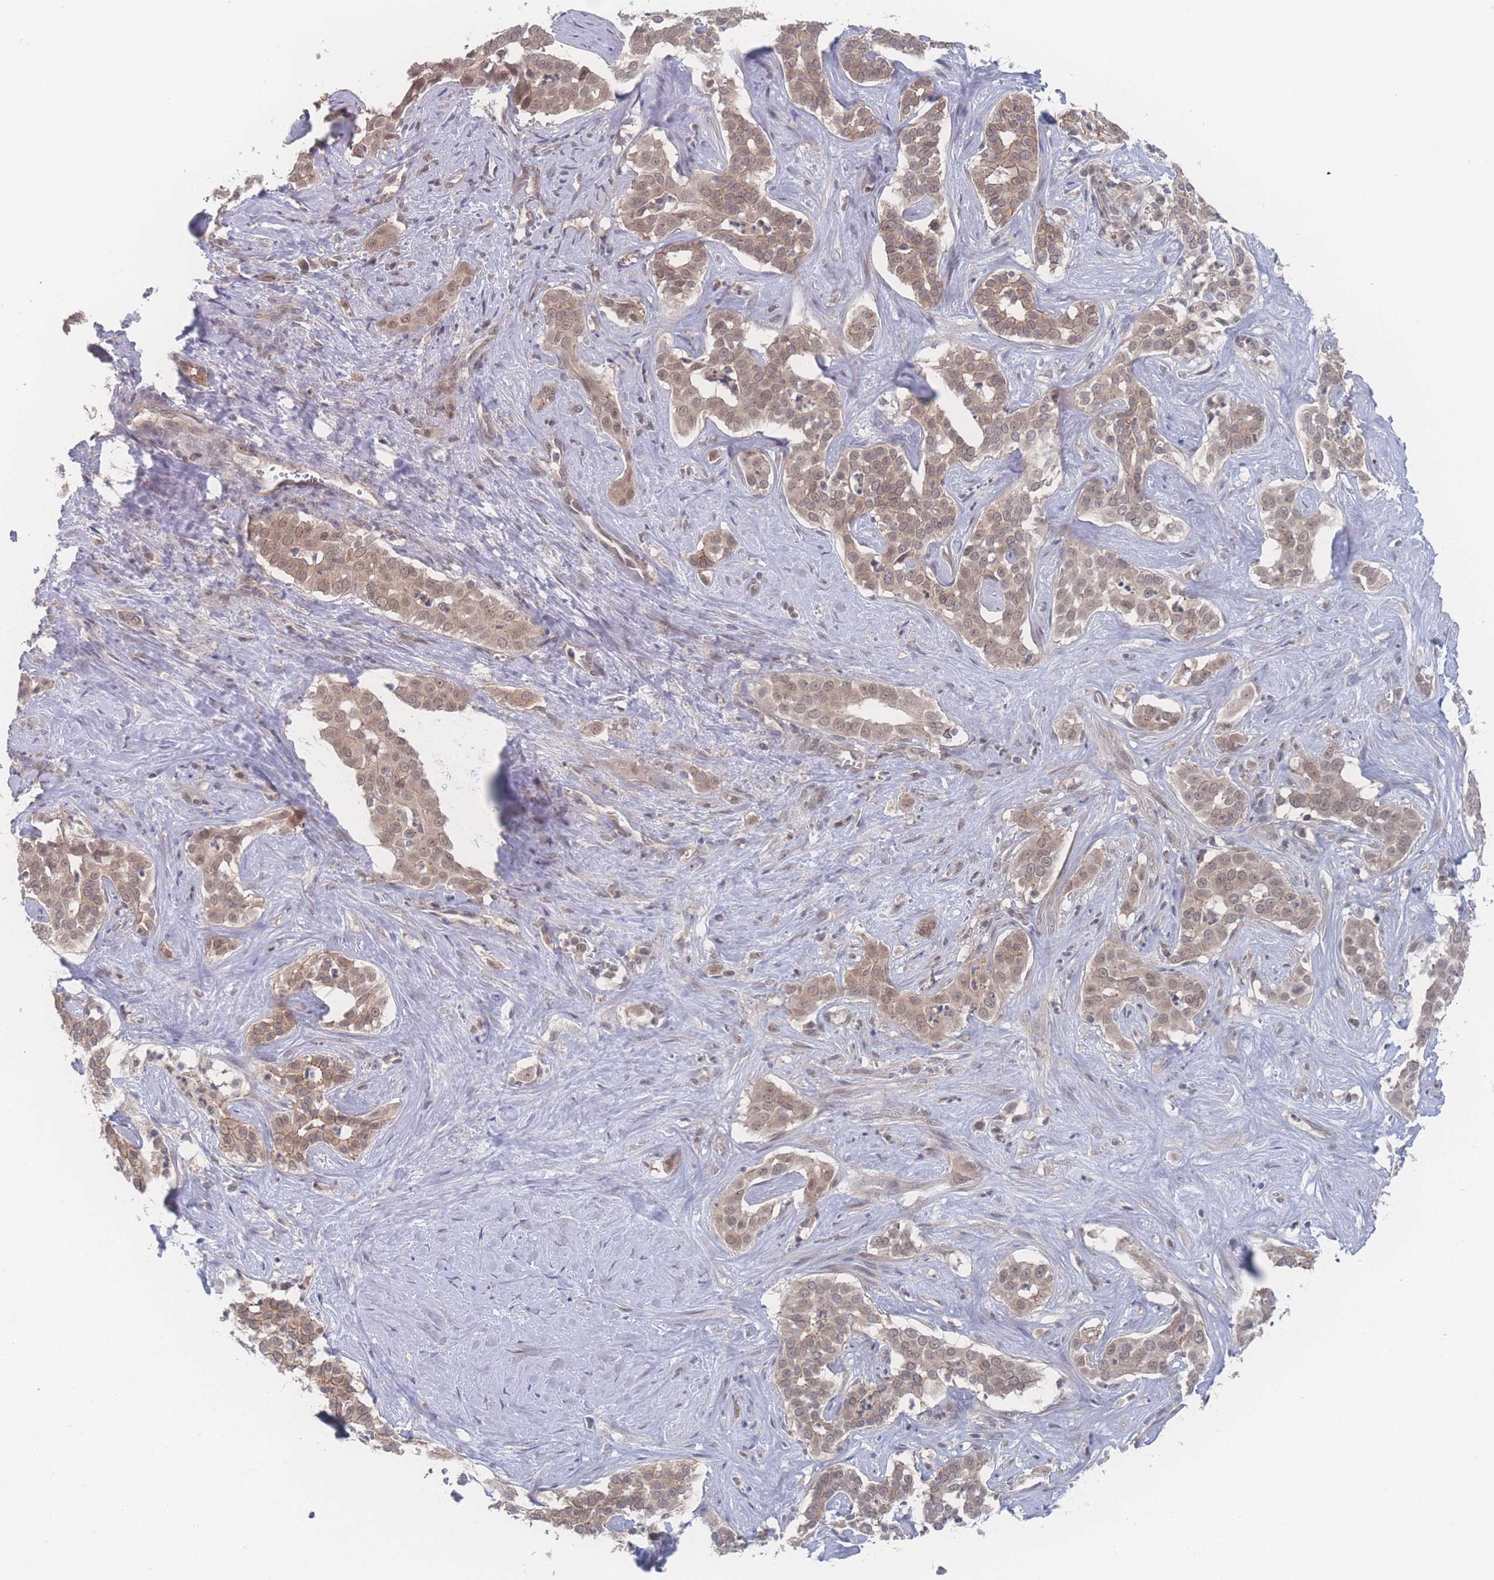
{"staining": {"intensity": "weak", "quantity": ">75%", "location": "cytoplasmic/membranous,nuclear"}, "tissue": "liver cancer", "cell_type": "Tumor cells", "image_type": "cancer", "snomed": [{"axis": "morphology", "description": "Cholangiocarcinoma"}, {"axis": "topography", "description": "Liver"}], "caption": "Immunohistochemical staining of liver cancer (cholangiocarcinoma) exhibits low levels of weak cytoplasmic/membranous and nuclear protein staining in approximately >75% of tumor cells.", "gene": "NBEAL1", "patient": {"sex": "male", "age": 67}}